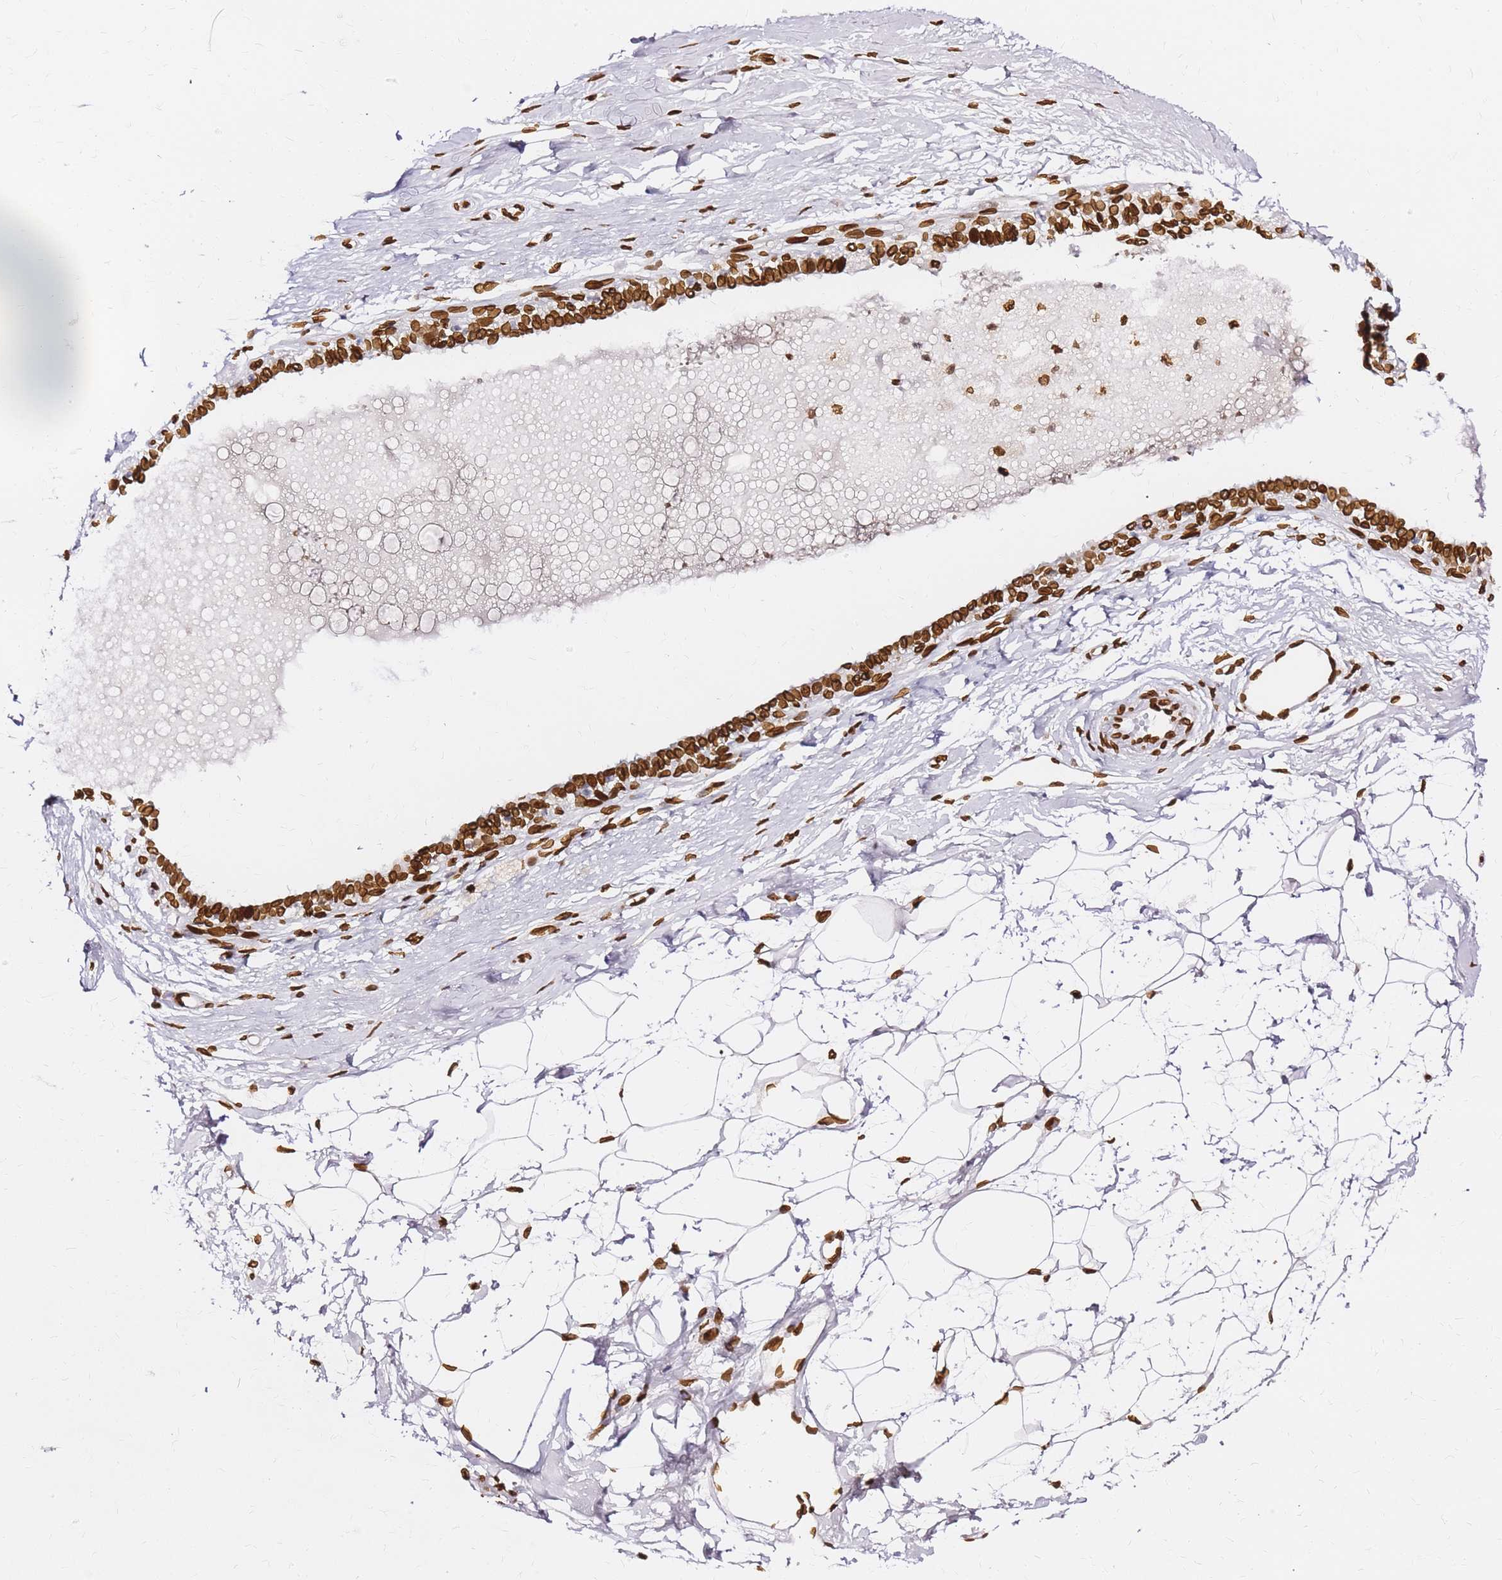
{"staining": {"intensity": "strong", "quantity": ">75%", "location": "nuclear"}, "tissue": "breast", "cell_type": "Adipocytes", "image_type": "normal", "snomed": [{"axis": "morphology", "description": "Normal tissue, NOS"}, {"axis": "topography", "description": "Breast"}], "caption": "A brown stain highlights strong nuclear positivity of a protein in adipocytes of normal breast. The staining is performed using DAB (3,3'-diaminobenzidine) brown chromogen to label protein expression. The nuclei are counter-stained blue using hematoxylin.", "gene": "C6orf141", "patient": {"sex": "female", "age": 45}}